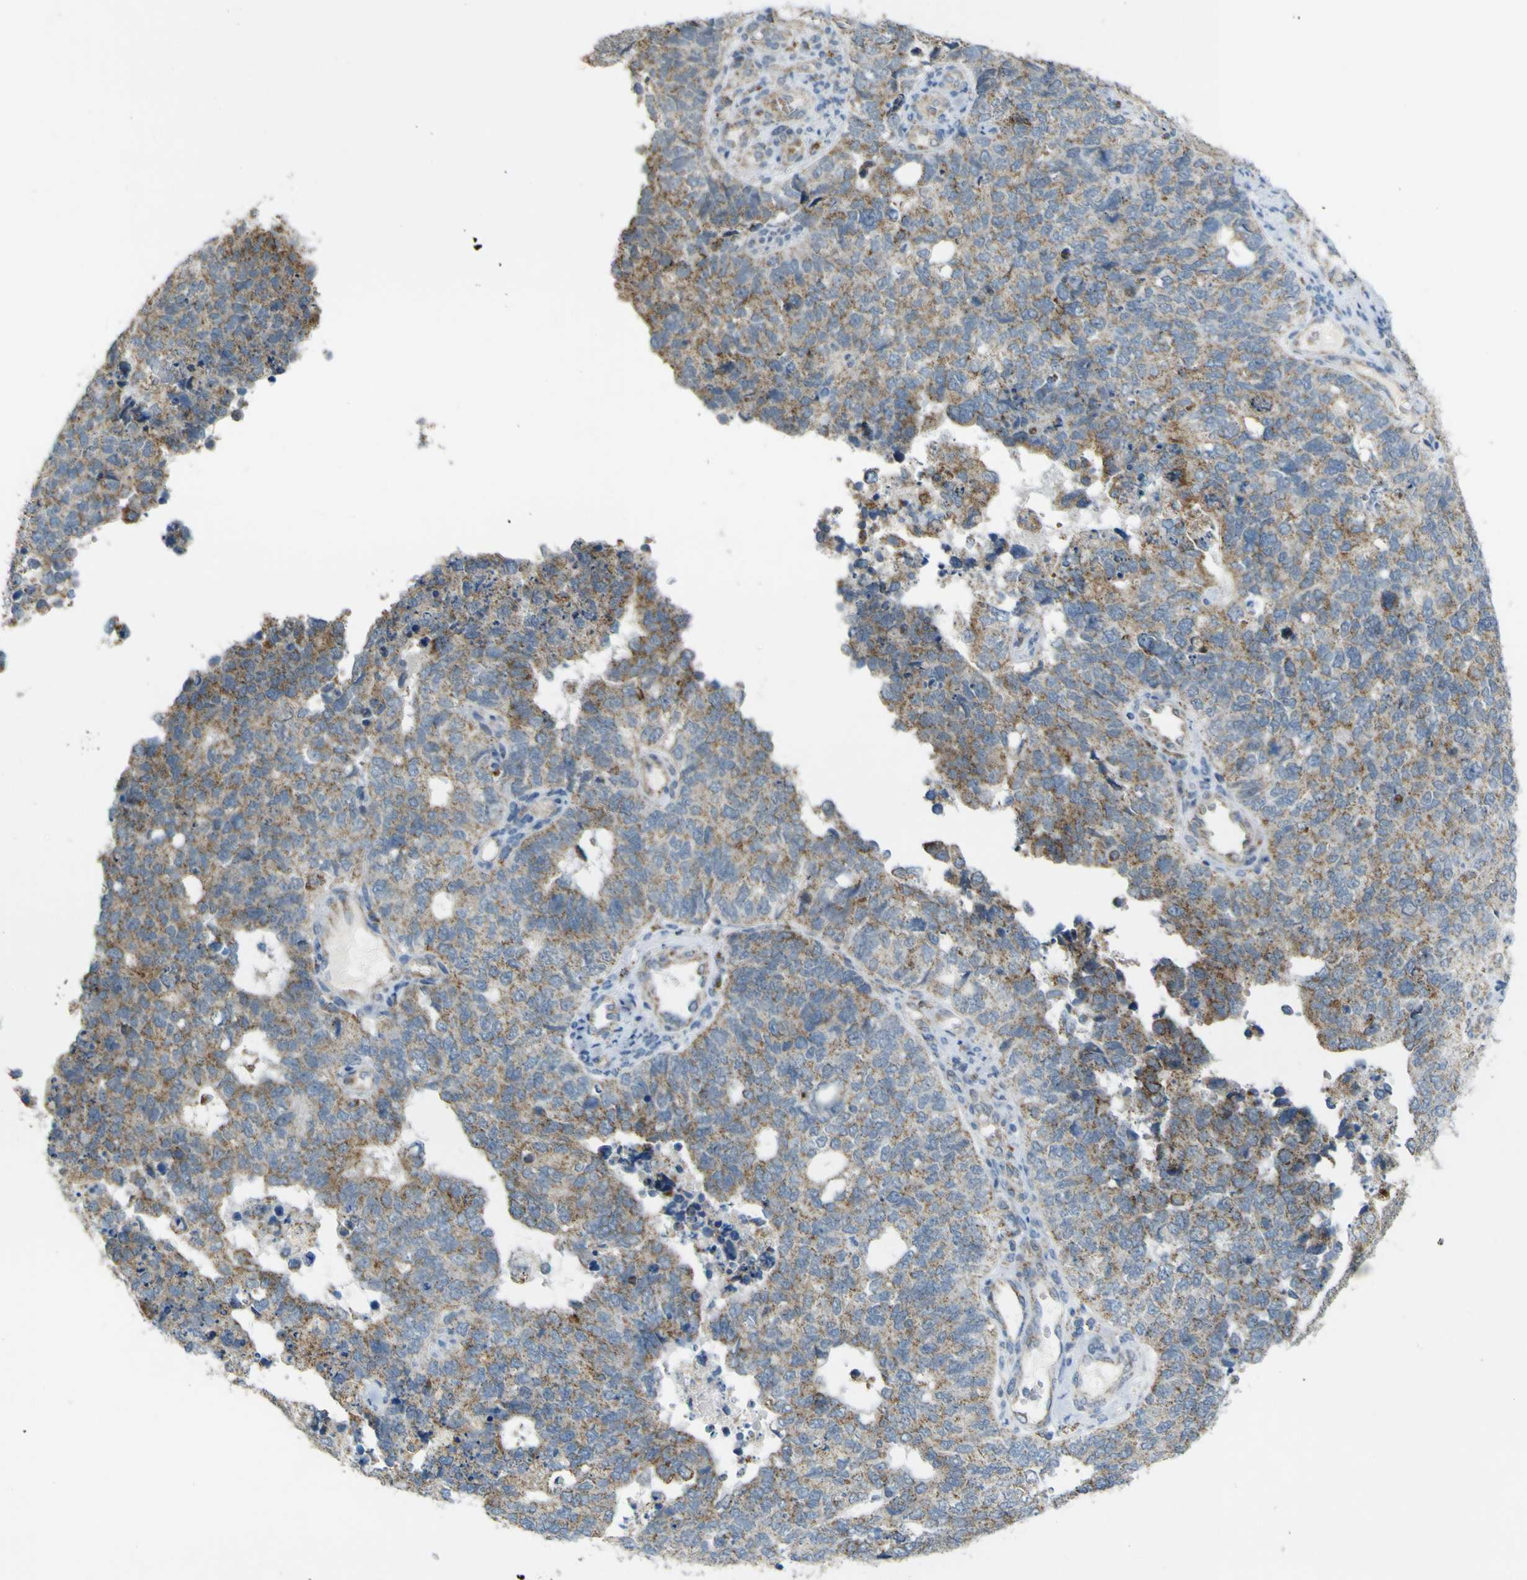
{"staining": {"intensity": "weak", "quantity": "25%-75%", "location": "cytoplasmic/membranous"}, "tissue": "cervical cancer", "cell_type": "Tumor cells", "image_type": "cancer", "snomed": [{"axis": "morphology", "description": "Squamous cell carcinoma, NOS"}, {"axis": "topography", "description": "Cervix"}], "caption": "DAB (3,3'-diaminobenzidine) immunohistochemical staining of squamous cell carcinoma (cervical) displays weak cytoplasmic/membranous protein staining in about 25%-75% of tumor cells. (DAB = brown stain, brightfield microscopy at high magnification).", "gene": "ACBD5", "patient": {"sex": "female", "age": 63}}